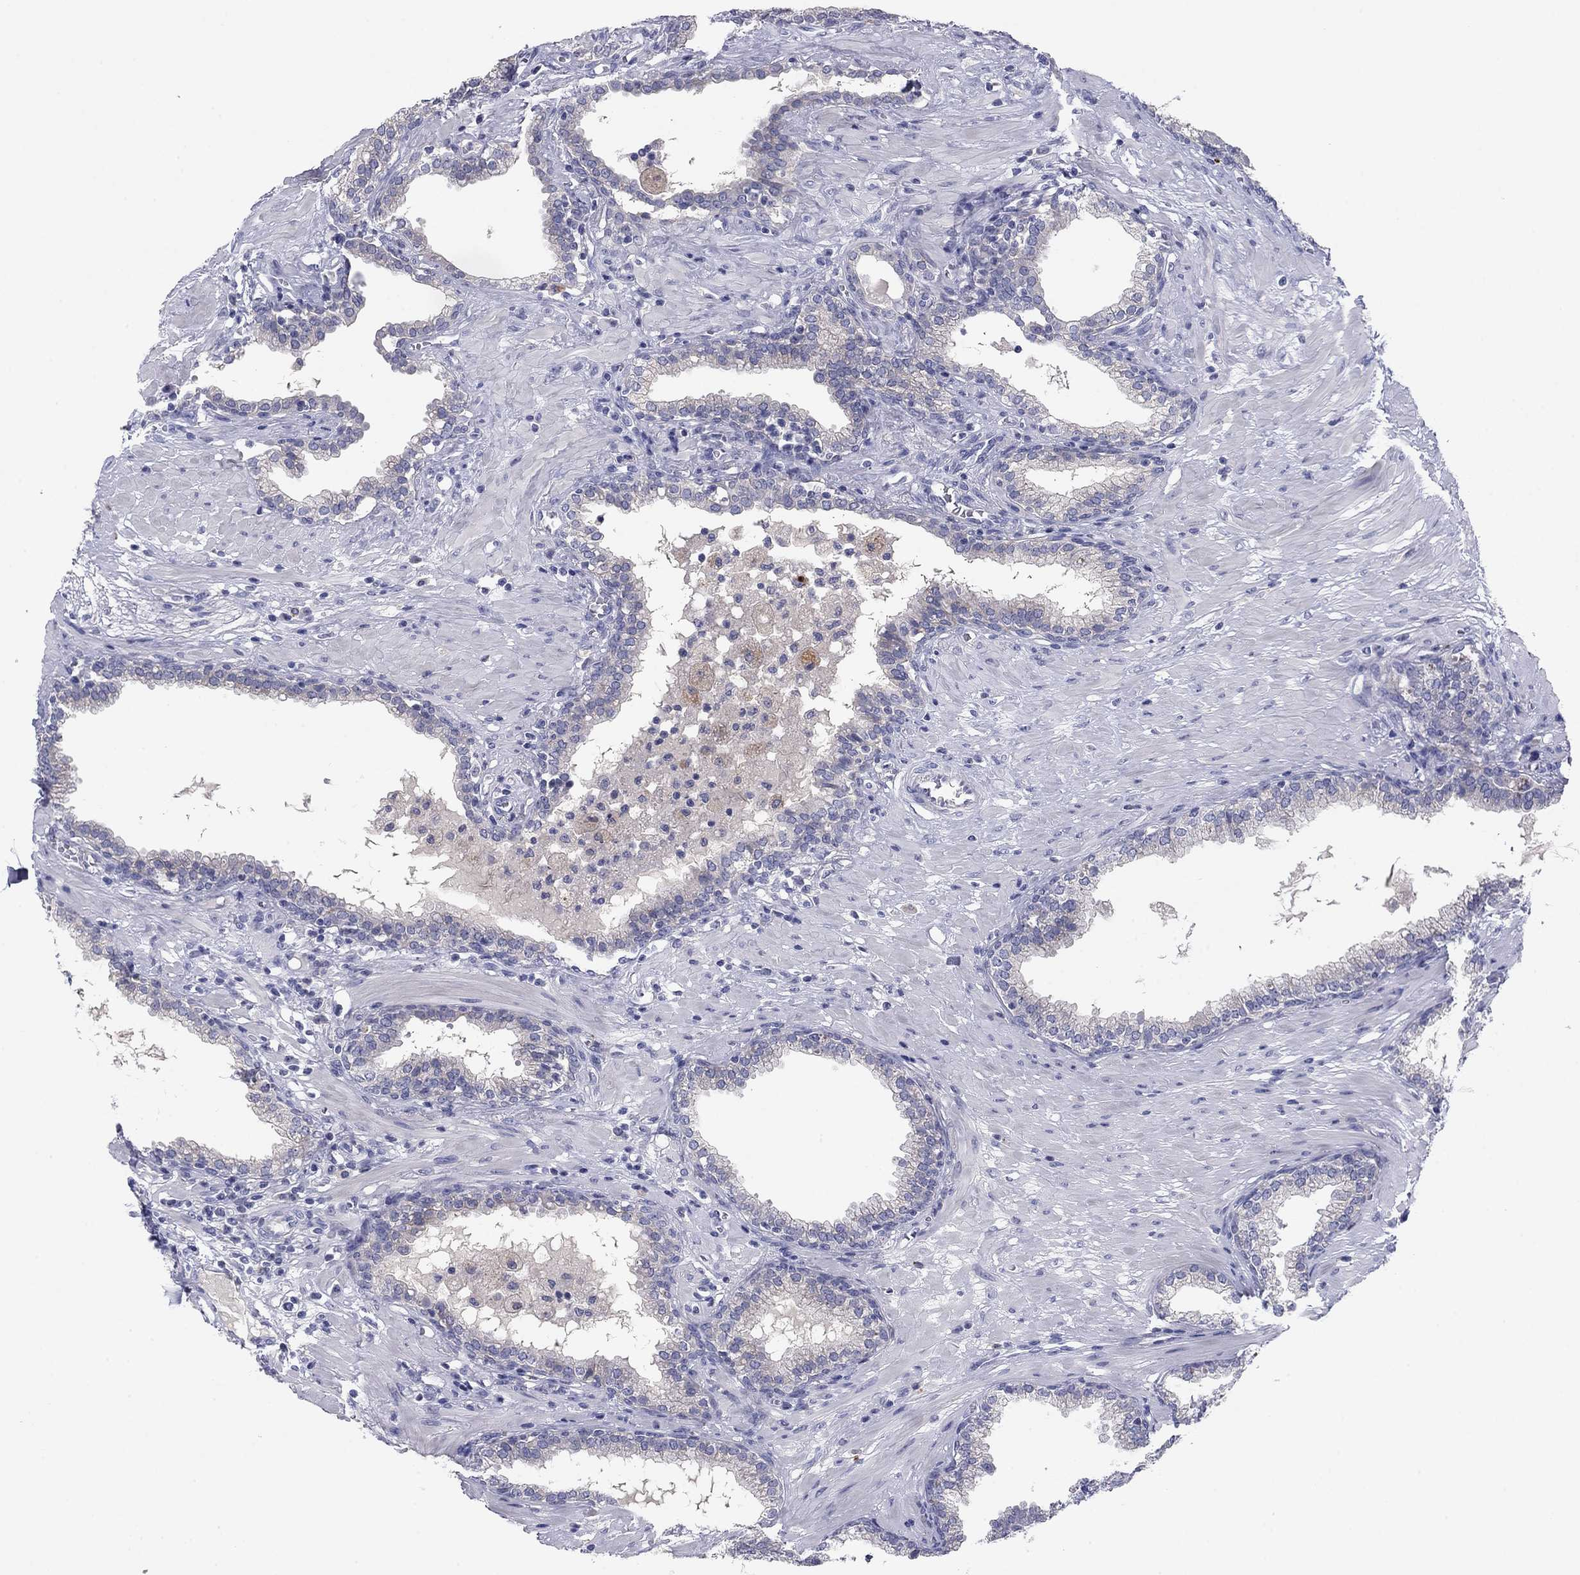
{"staining": {"intensity": "negative", "quantity": "none", "location": "none"}, "tissue": "prostate", "cell_type": "Glandular cells", "image_type": "normal", "snomed": [{"axis": "morphology", "description": "Normal tissue, NOS"}, {"axis": "topography", "description": "Prostate"}], "caption": "DAB (3,3'-diaminobenzidine) immunohistochemical staining of normal prostate shows no significant expression in glandular cells.", "gene": "CNTNAP4", "patient": {"sex": "male", "age": 64}}